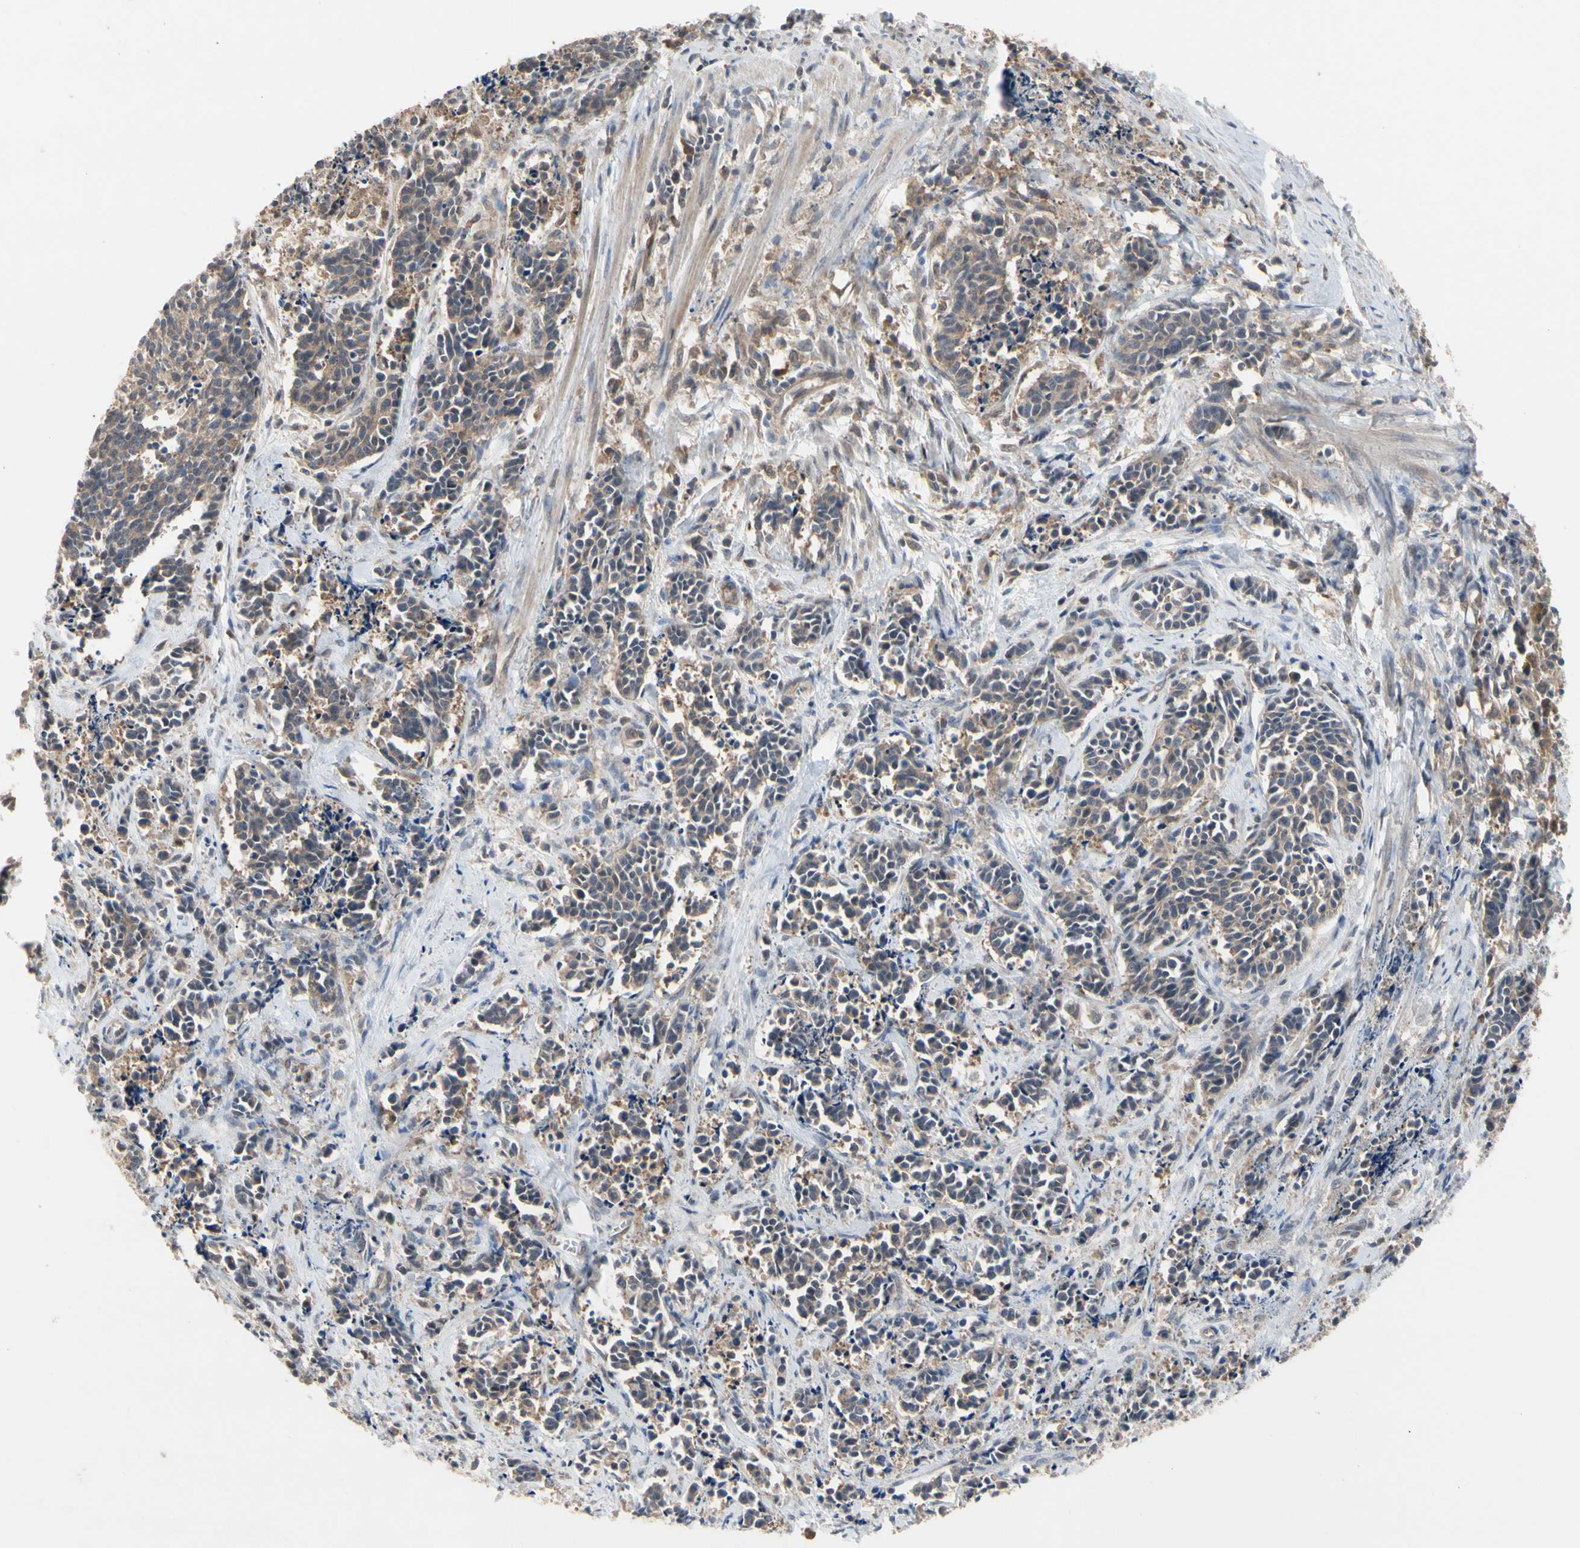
{"staining": {"intensity": "moderate", "quantity": ">75%", "location": "cytoplasmic/membranous"}, "tissue": "cervical cancer", "cell_type": "Tumor cells", "image_type": "cancer", "snomed": [{"axis": "morphology", "description": "Squamous cell carcinoma, NOS"}, {"axis": "topography", "description": "Cervix"}], "caption": "Immunohistochemistry of cervical squamous cell carcinoma shows medium levels of moderate cytoplasmic/membranous positivity in approximately >75% of tumor cells.", "gene": "DPP8", "patient": {"sex": "female", "age": 35}}